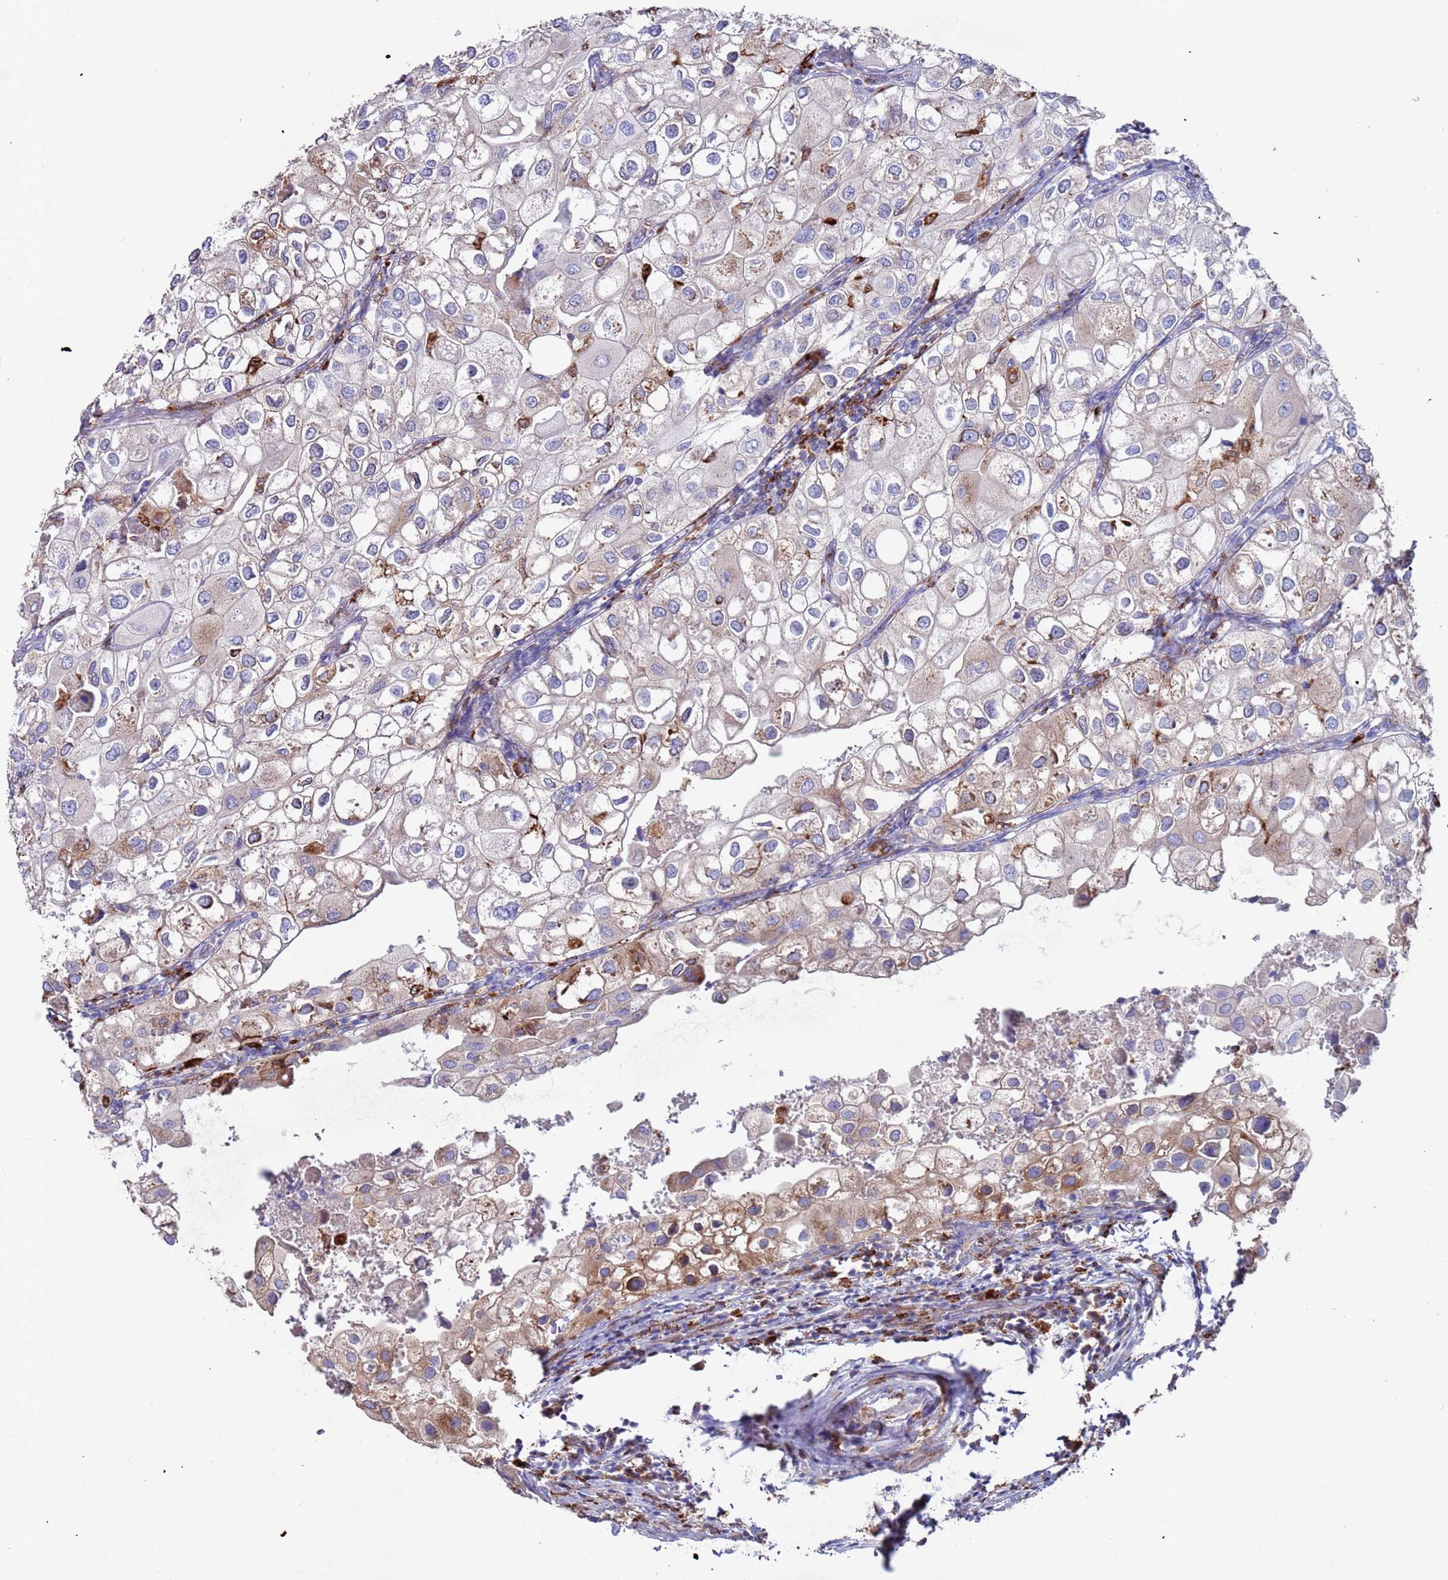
{"staining": {"intensity": "weak", "quantity": "<25%", "location": "cytoplasmic/membranous"}, "tissue": "urothelial cancer", "cell_type": "Tumor cells", "image_type": "cancer", "snomed": [{"axis": "morphology", "description": "Urothelial carcinoma, High grade"}, {"axis": "topography", "description": "Urinary bladder"}], "caption": "Immunohistochemical staining of urothelial cancer demonstrates no significant expression in tumor cells. The staining is performed using DAB brown chromogen with nuclei counter-stained in using hematoxylin.", "gene": "GREB1L", "patient": {"sex": "male", "age": 64}}